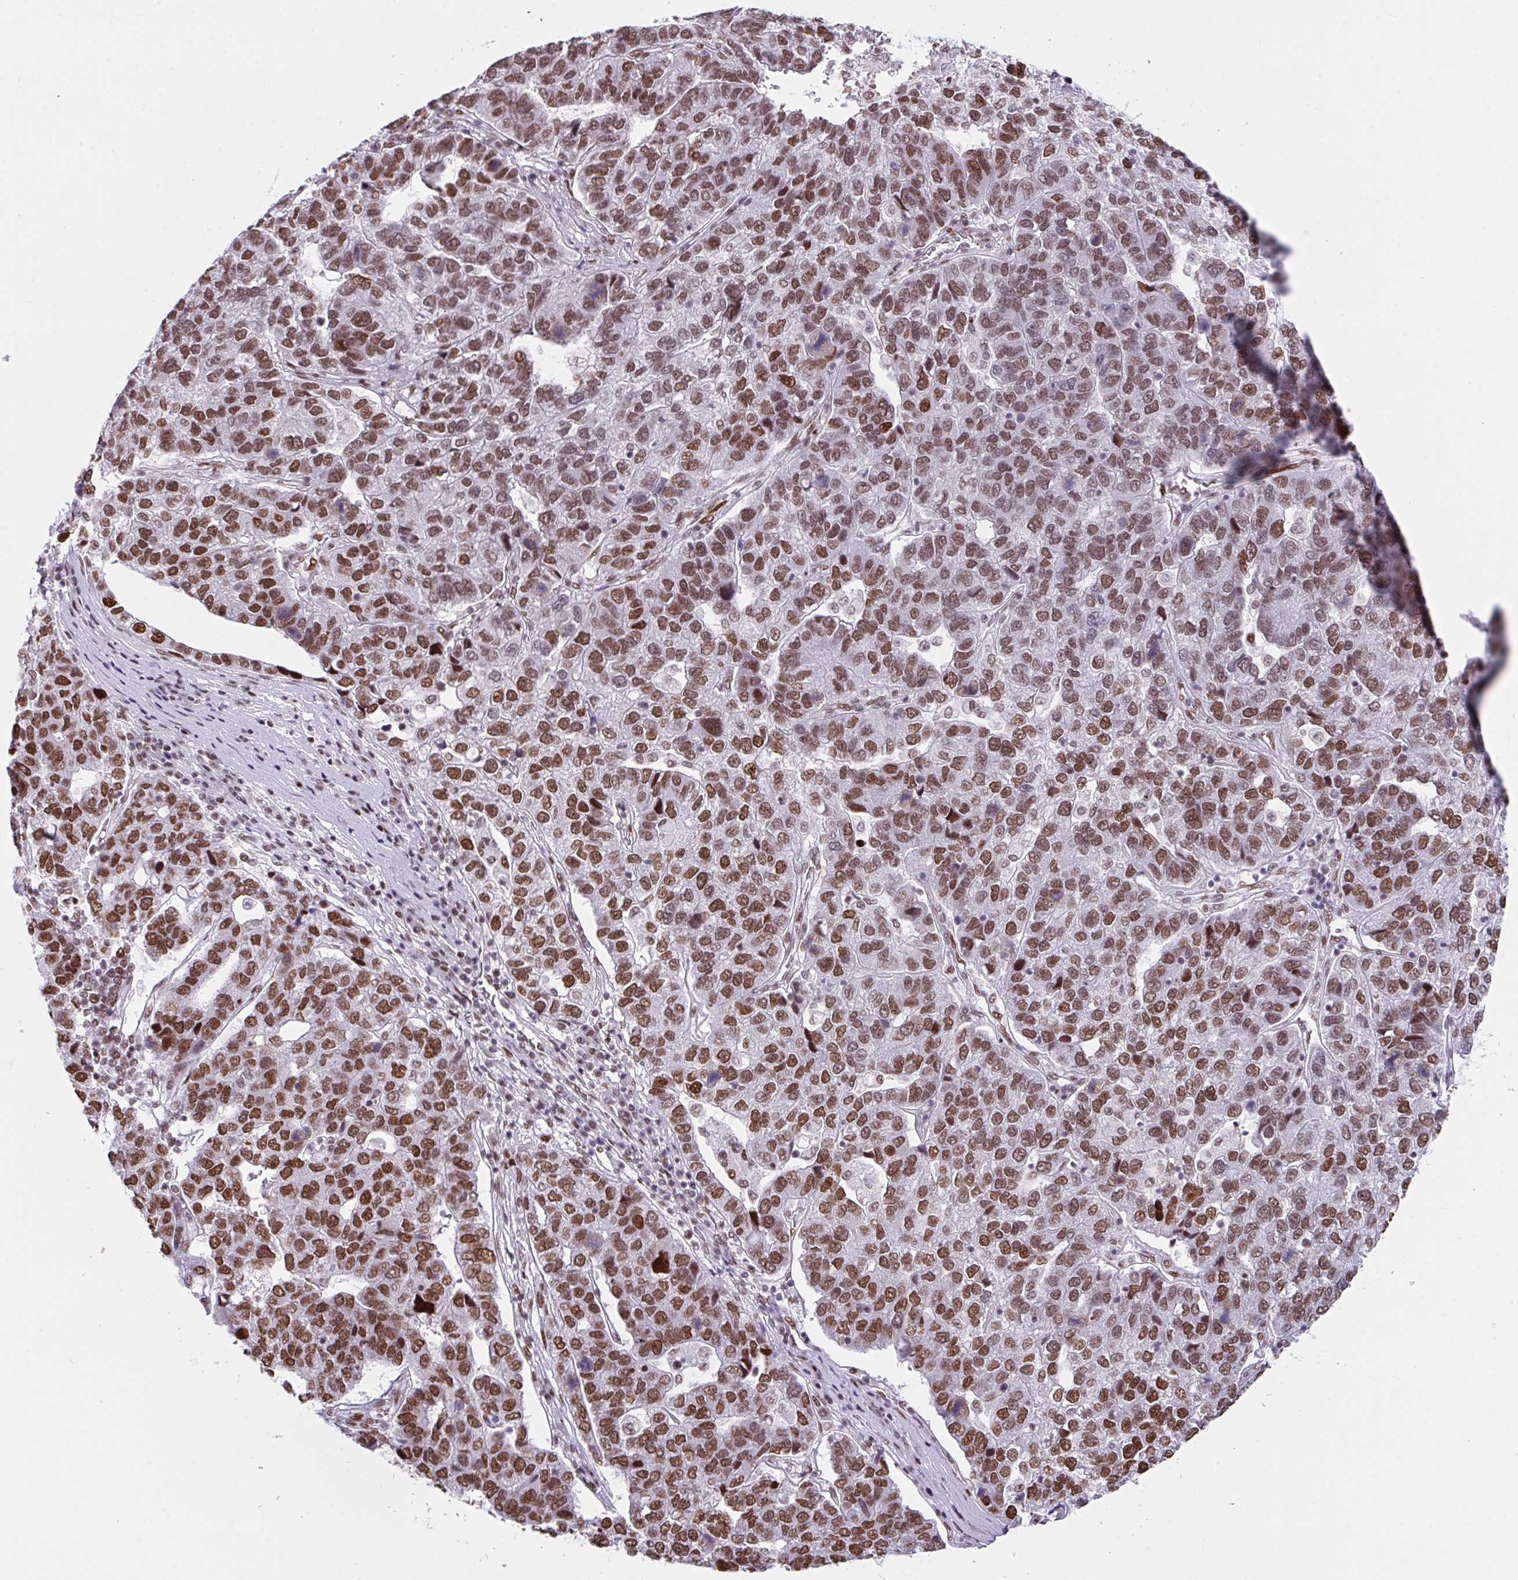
{"staining": {"intensity": "strong", "quantity": ">75%", "location": "nuclear"}, "tissue": "pancreatic cancer", "cell_type": "Tumor cells", "image_type": "cancer", "snomed": [{"axis": "morphology", "description": "Adenocarcinoma, NOS"}, {"axis": "topography", "description": "Pancreas"}], "caption": "This is an image of immunohistochemistry (IHC) staining of pancreatic cancer (adenocarcinoma), which shows strong expression in the nuclear of tumor cells.", "gene": "CLP1", "patient": {"sex": "female", "age": 61}}